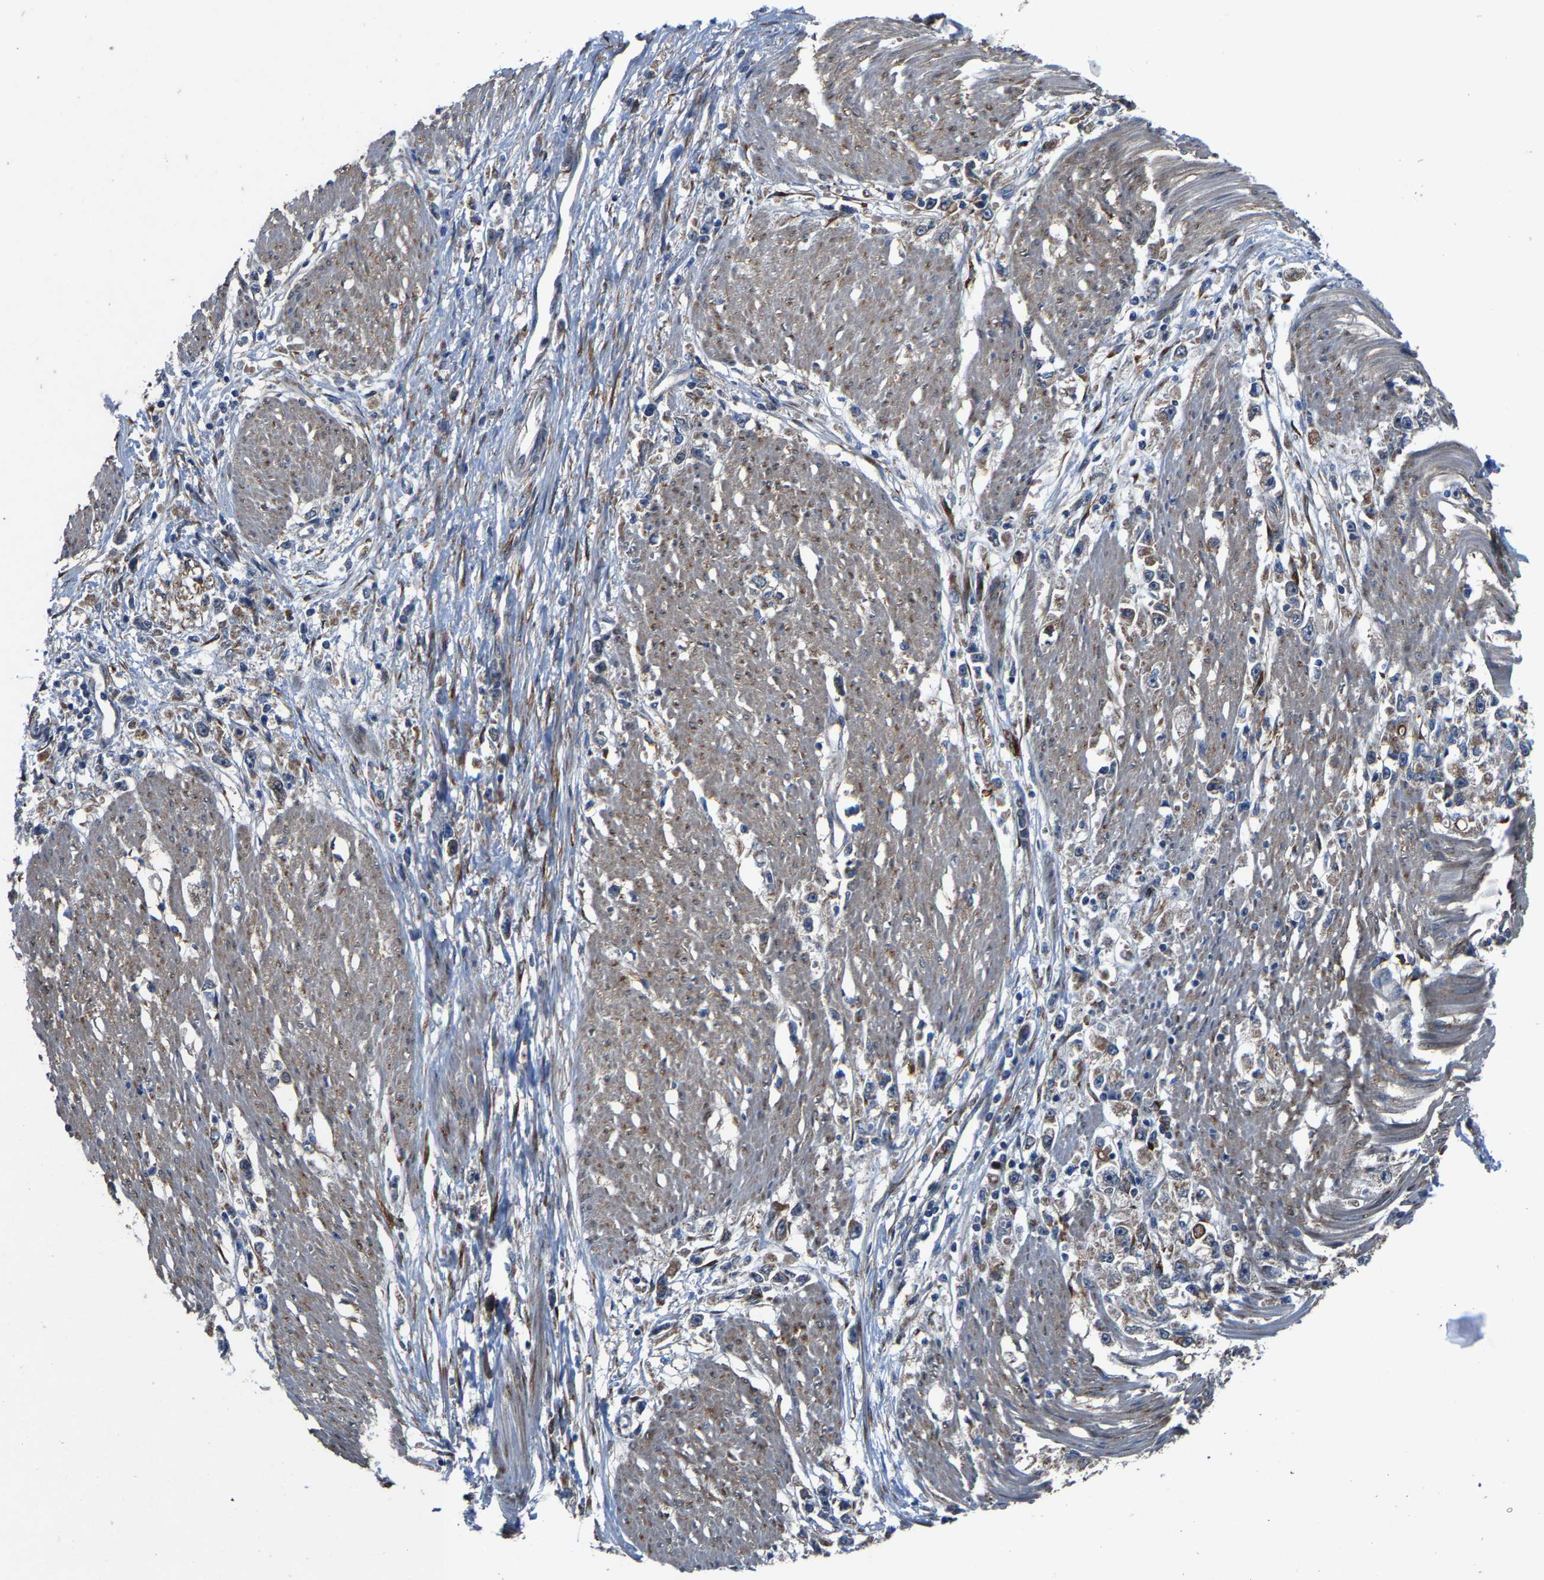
{"staining": {"intensity": "weak", "quantity": "25%-75%", "location": "cytoplasmic/membranous"}, "tissue": "stomach cancer", "cell_type": "Tumor cells", "image_type": "cancer", "snomed": [{"axis": "morphology", "description": "Adenocarcinoma, NOS"}, {"axis": "topography", "description": "Stomach"}], "caption": "A histopathology image of stomach cancer (adenocarcinoma) stained for a protein shows weak cytoplasmic/membranous brown staining in tumor cells.", "gene": "PDP1", "patient": {"sex": "female", "age": 59}}